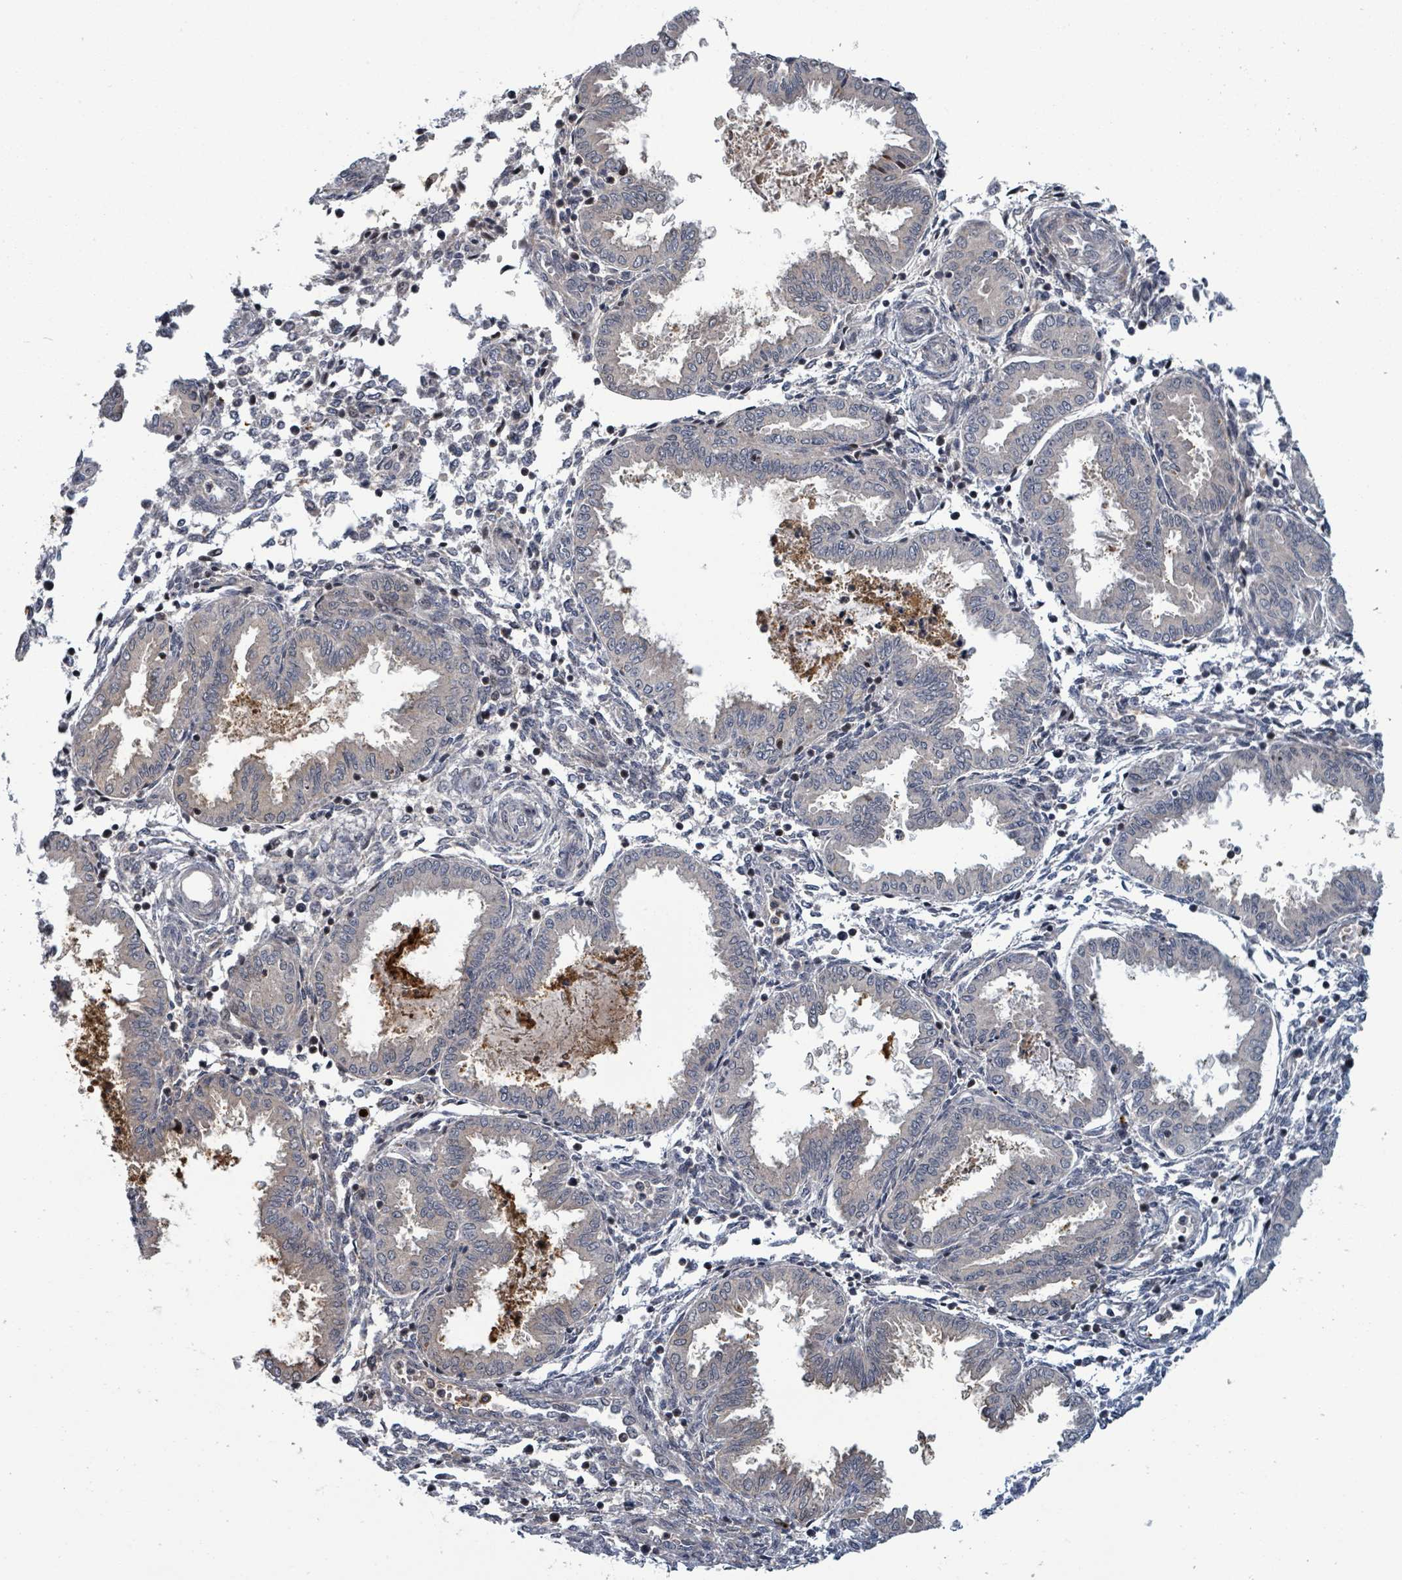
{"staining": {"intensity": "negative", "quantity": "none", "location": "none"}, "tissue": "endometrium", "cell_type": "Cells in endometrial stroma", "image_type": "normal", "snomed": [{"axis": "morphology", "description": "Normal tissue, NOS"}, {"axis": "topography", "description": "Endometrium"}], "caption": "Normal endometrium was stained to show a protein in brown. There is no significant expression in cells in endometrial stroma. The staining is performed using DAB brown chromogen with nuclei counter-stained in using hematoxylin.", "gene": "GTF3C1", "patient": {"sex": "female", "age": 33}}